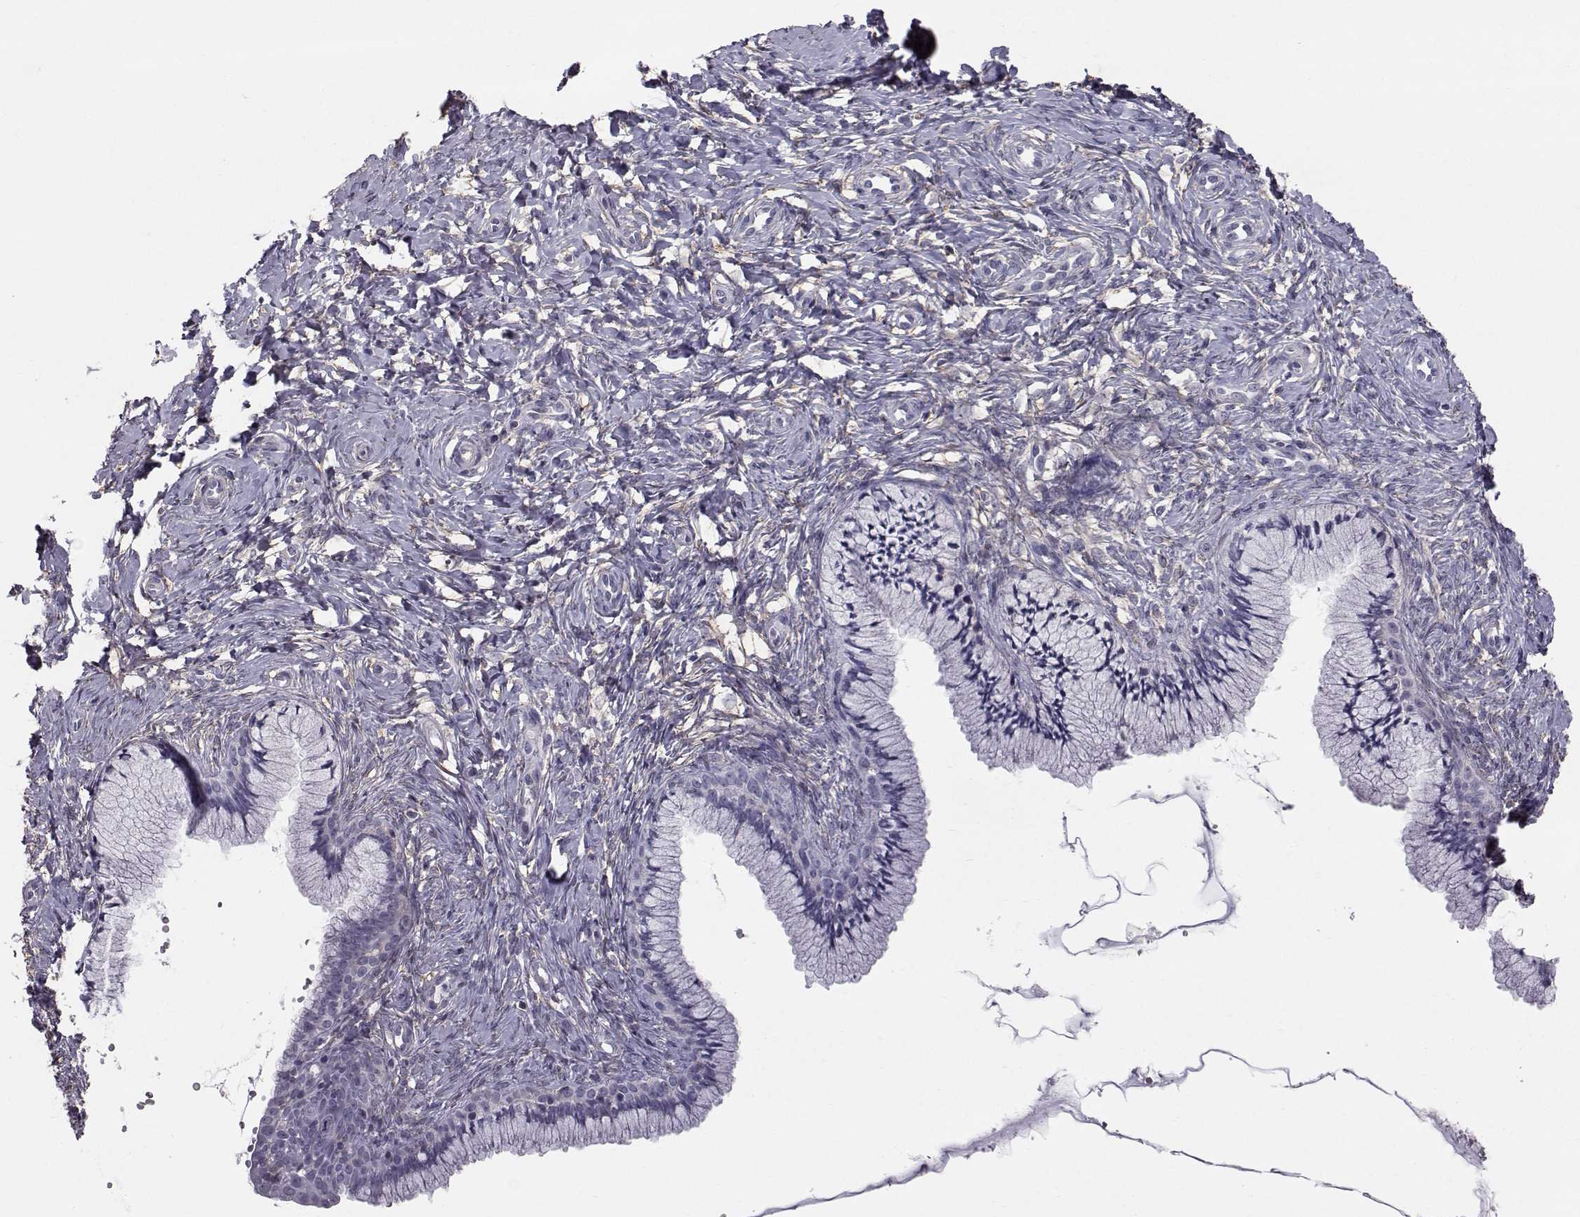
{"staining": {"intensity": "negative", "quantity": "none", "location": "none"}, "tissue": "cervix", "cell_type": "Glandular cells", "image_type": "normal", "snomed": [{"axis": "morphology", "description": "Normal tissue, NOS"}, {"axis": "topography", "description": "Cervix"}], "caption": "Immunohistochemical staining of unremarkable cervix reveals no significant staining in glandular cells.", "gene": "SPDYE4", "patient": {"sex": "female", "age": 37}}